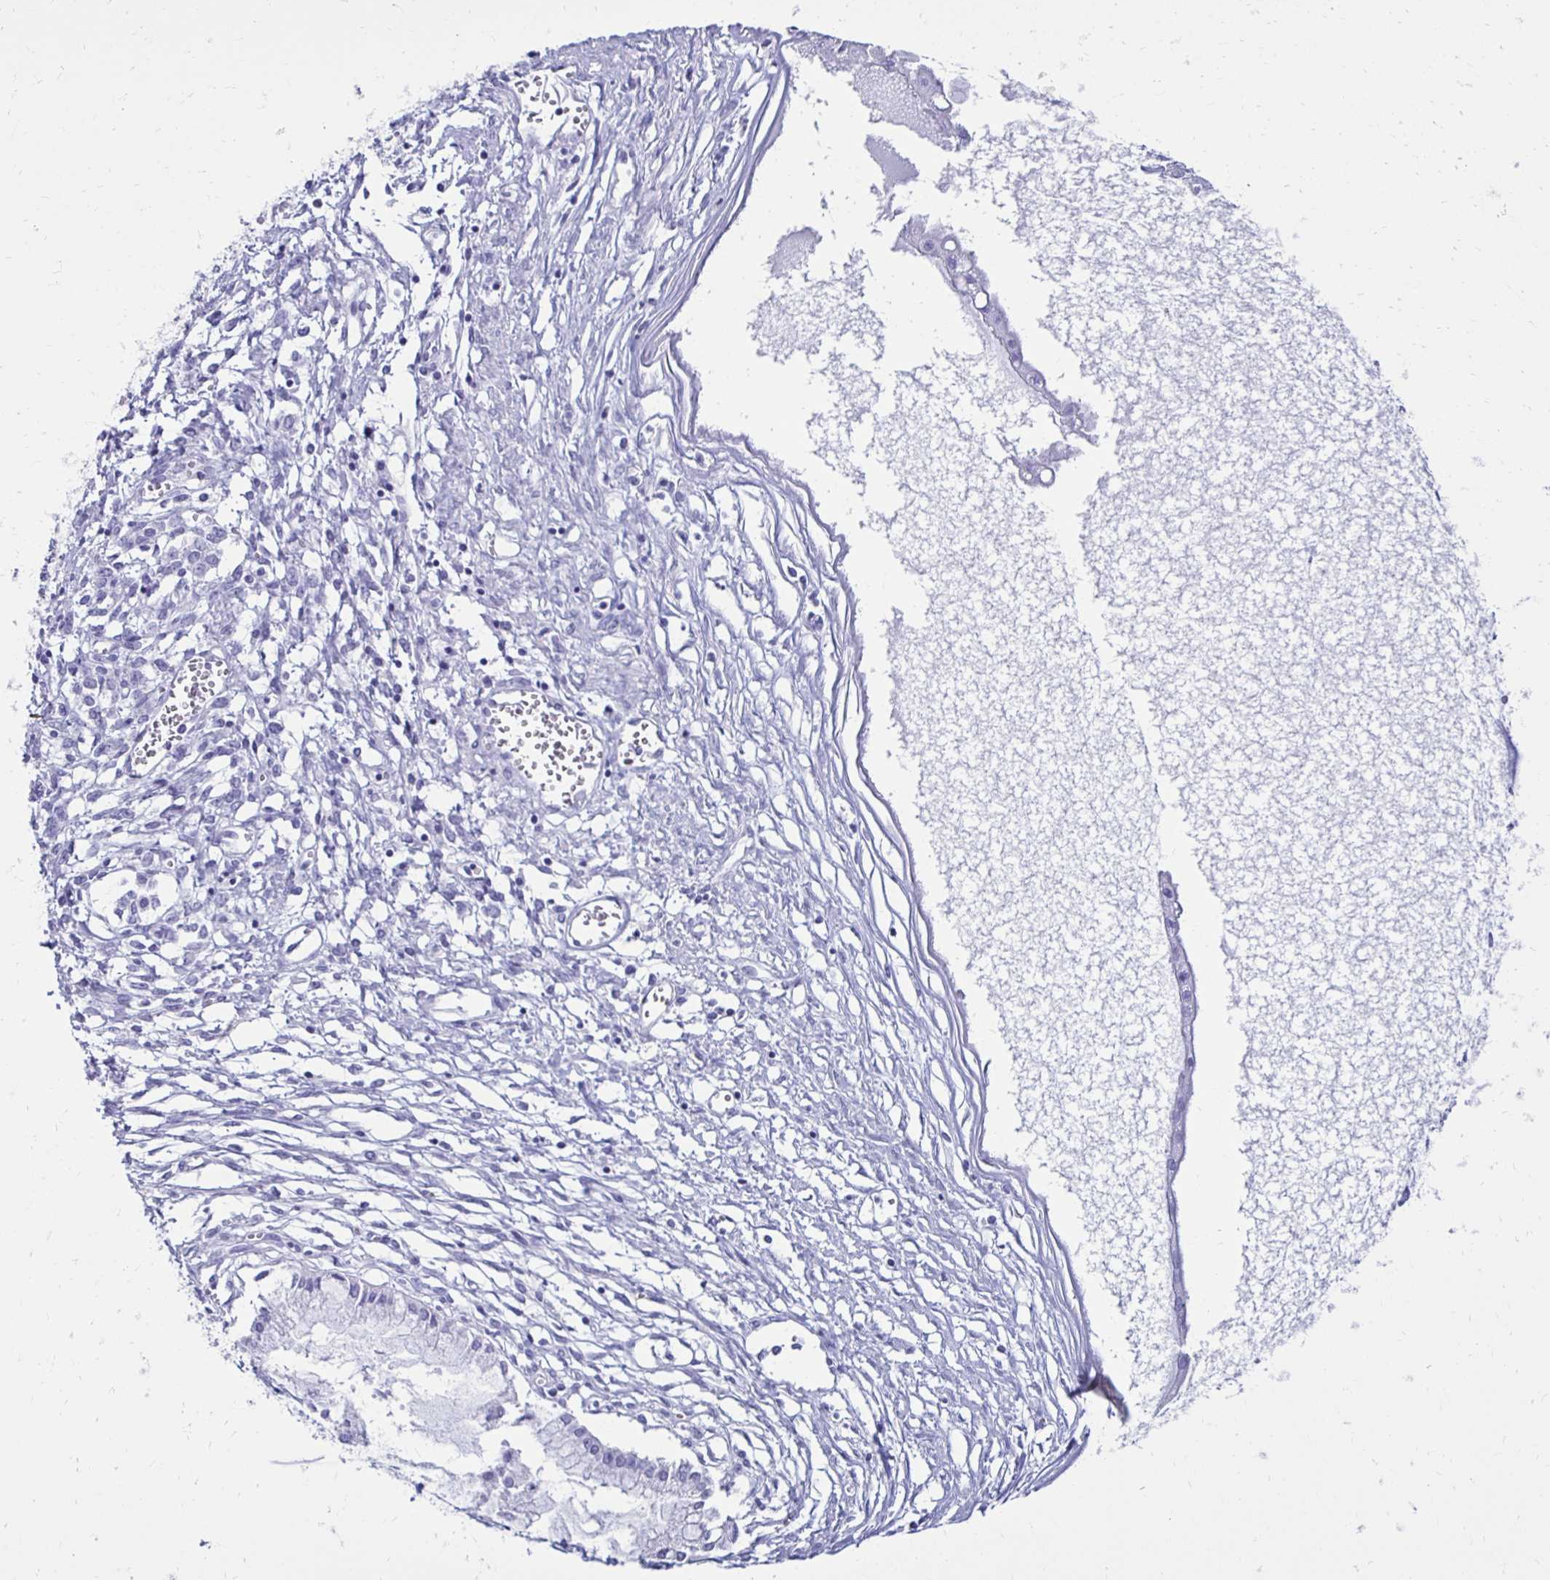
{"staining": {"intensity": "negative", "quantity": "none", "location": "none"}, "tissue": "ovarian cancer", "cell_type": "Tumor cells", "image_type": "cancer", "snomed": [{"axis": "morphology", "description": "Cystadenocarcinoma, mucinous, NOS"}, {"axis": "topography", "description": "Ovary"}], "caption": "High power microscopy histopathology image of an IHC photomicrograph of ovarian cancer (mucinous cystadenocarcinoma), revealing no significant staining in tumor cells.", "gene": "CST5", "patient": {"sex": "female", "age": 34}}